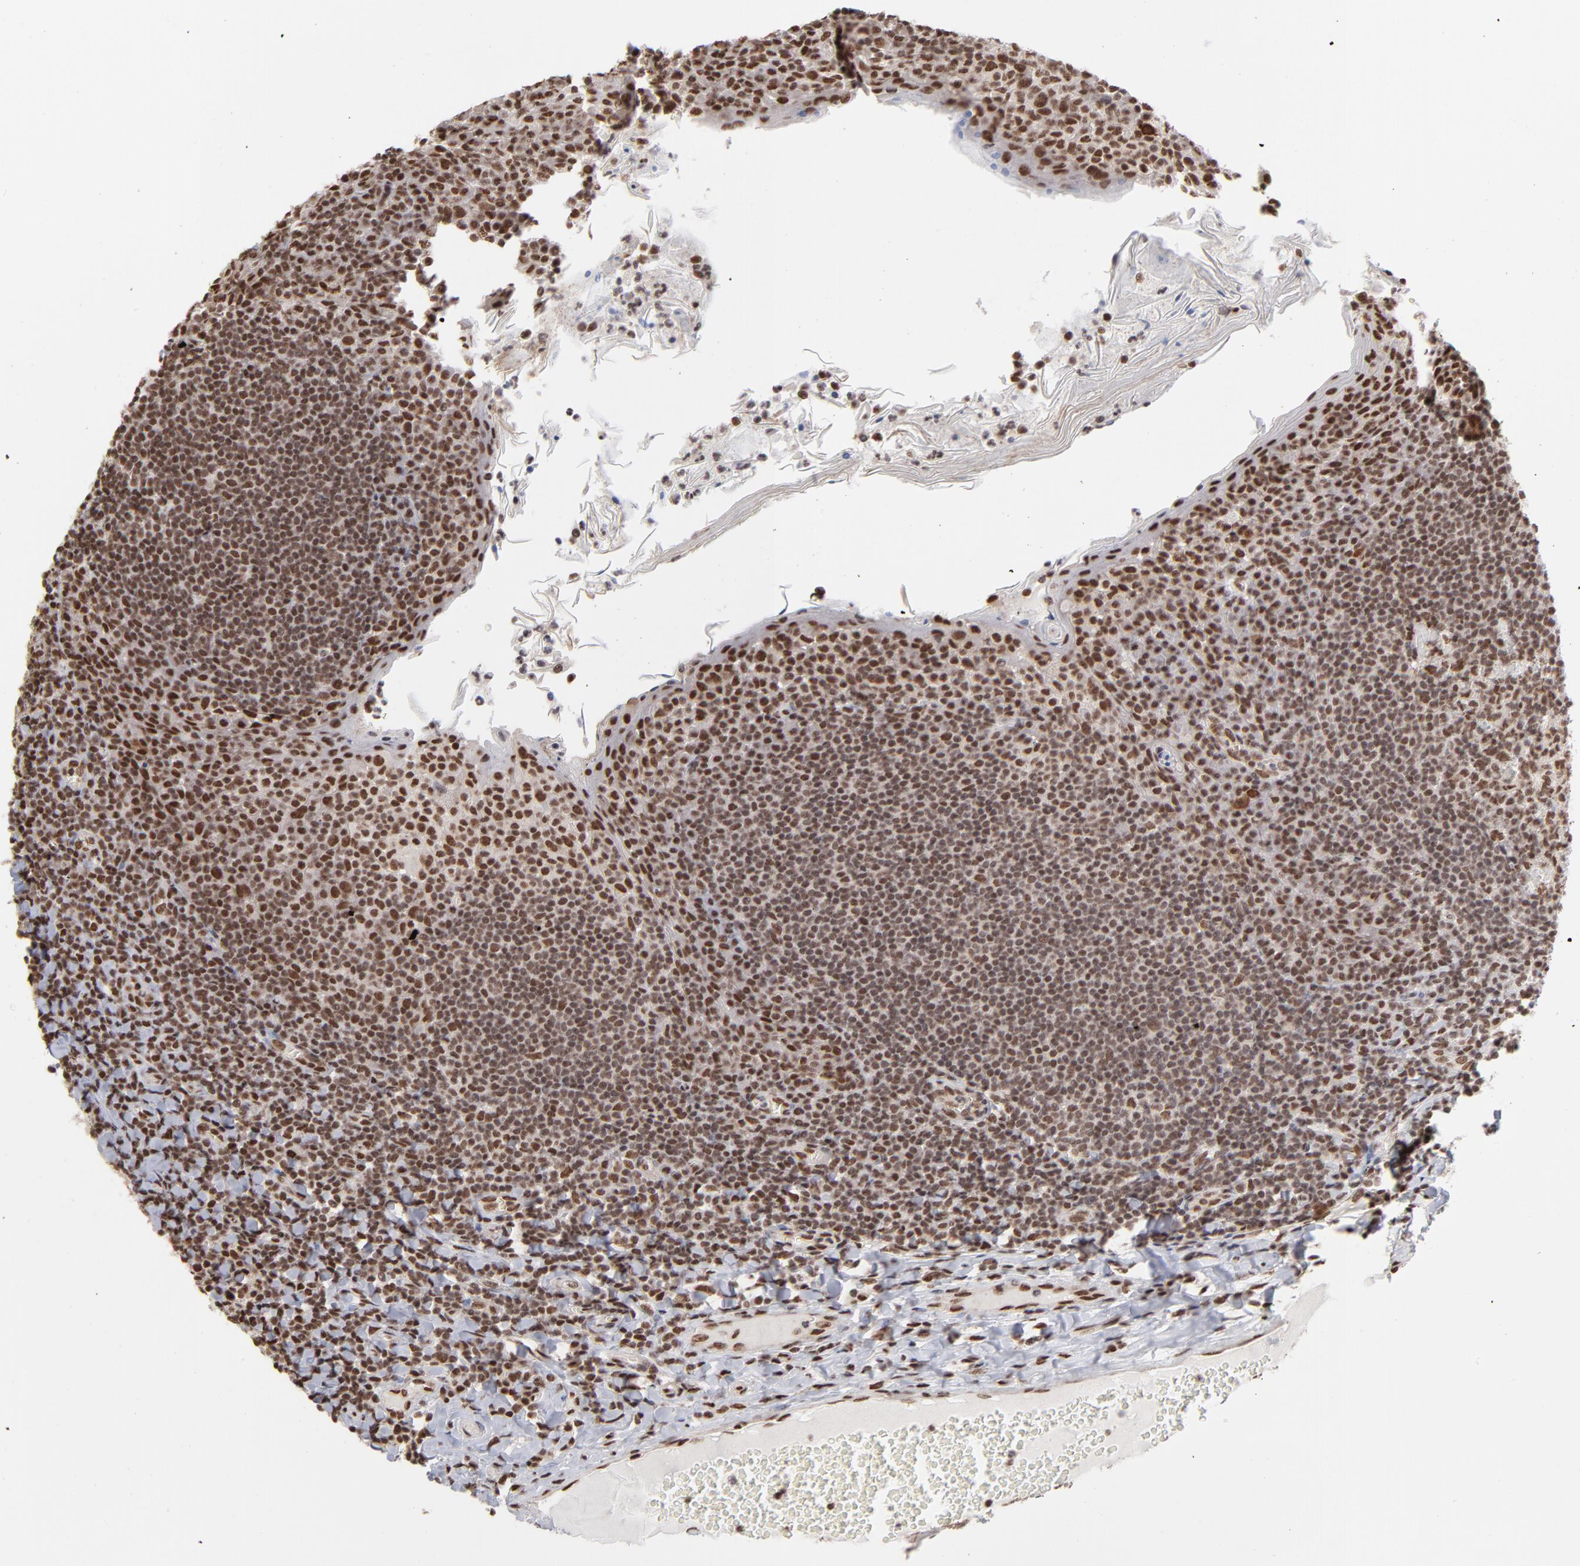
{"staining": {"intensity": "moderate", "quantity": ">75%", "location": "nuclear"}, "tissue": "tonsil", "cell_type": "Germinal center cells", "image_type": "normal", "snomed": [{"axis": "morphology", "description": "Normal tissue, NOS"}, {"axis": "topography", "description": "Tonsil"}], "caption": "A brown stain labels moderate nuclear staining of a protein in germinal center cells of benign tonsil.", "gene": "ZNF3", "patient": {"sex": "male", "age": 31}}